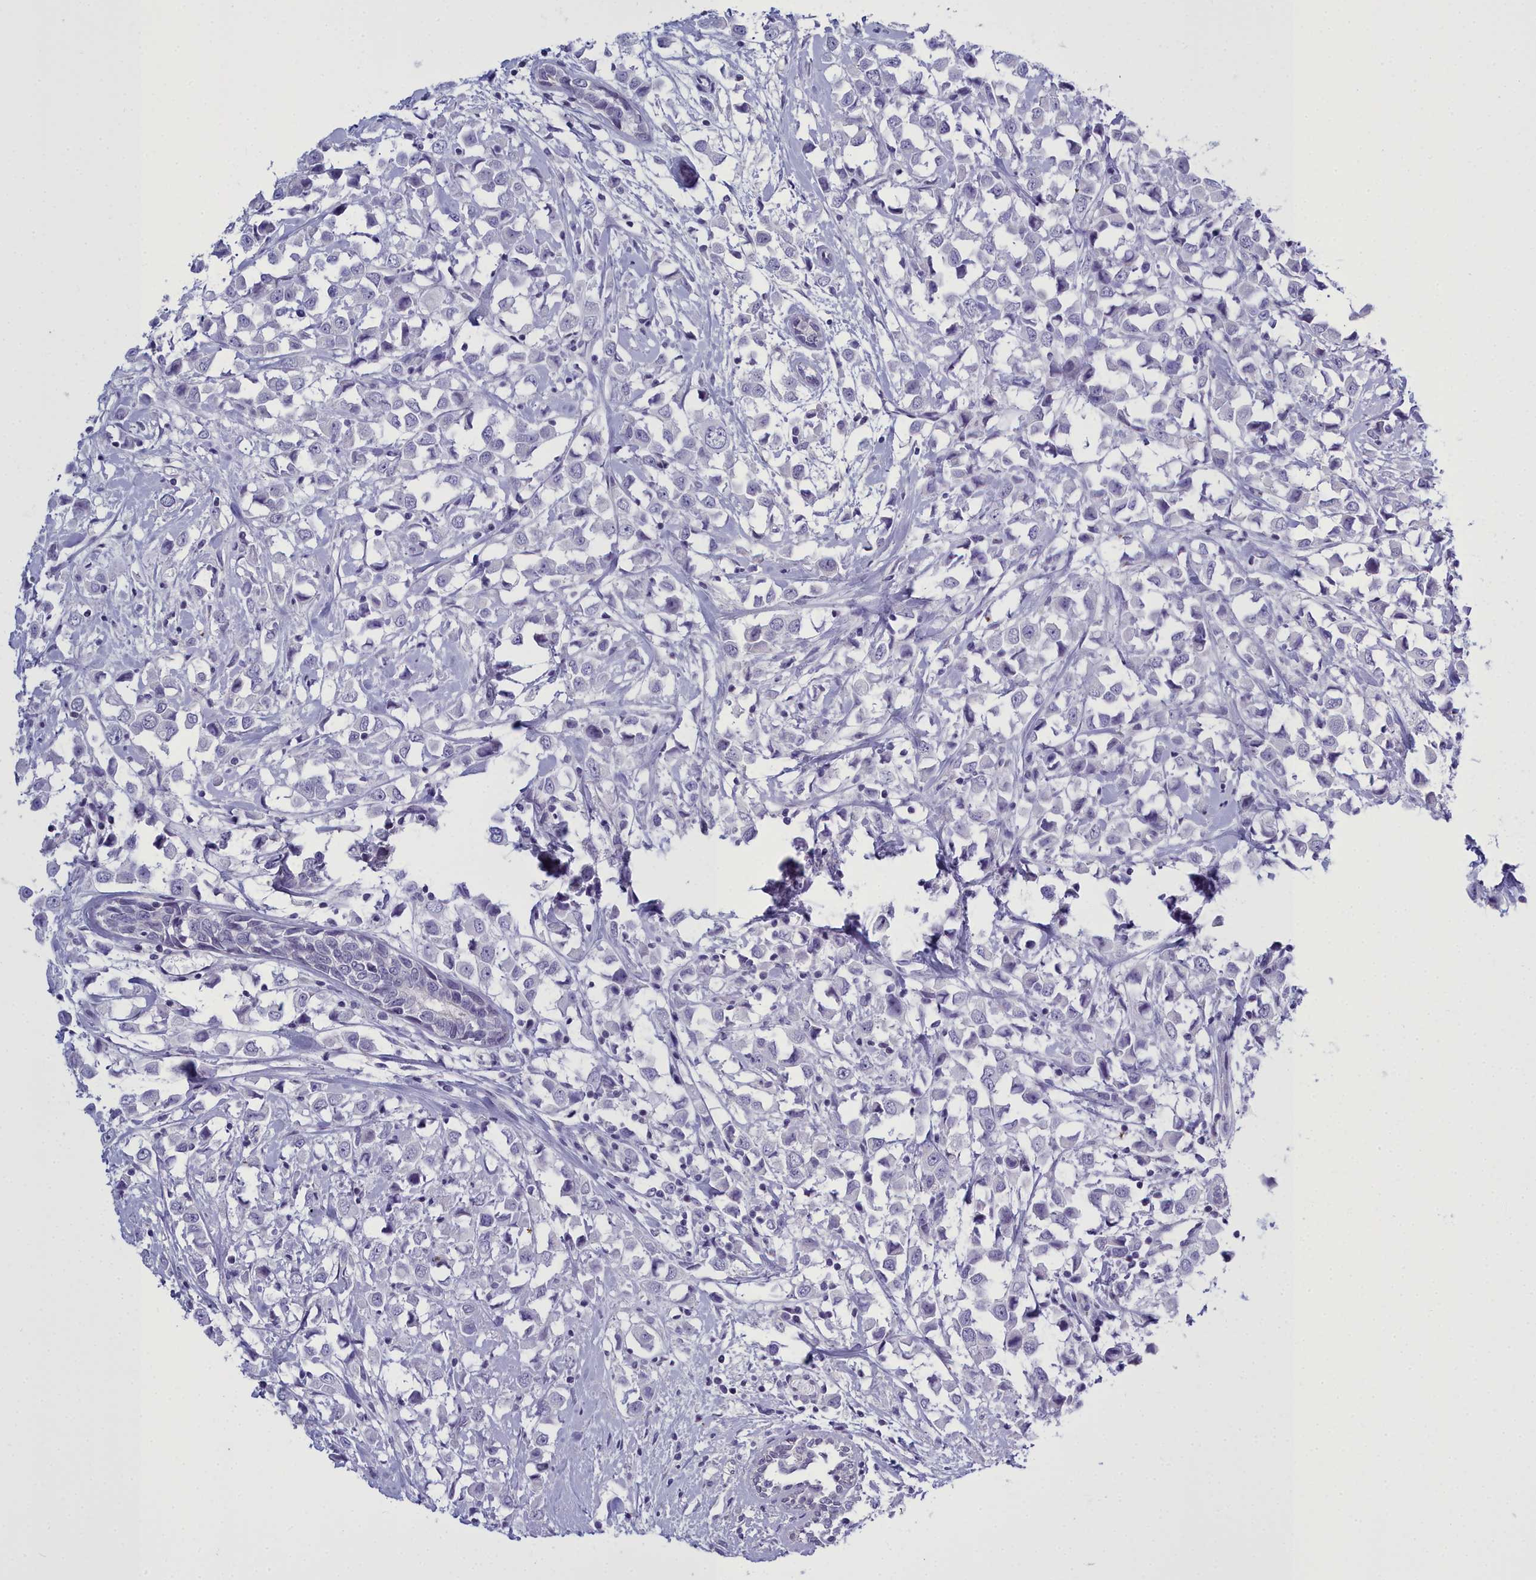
{"staining": {"intensity": "negative", "quantity": "none", "location": "none"}, "tissue": "breast cancer", "cell_type": "Tumor cells", "image_type": "cancer", "snomed": [{"axis": "morphology", "description": "Duct carcinoma"}, {"axis": "topography", "description": "Breast"}], "caption": "There is no significant staining in tumor cells of breast cancer (invasive ductal carcinoma).", "gene": "MAP6", "patient": {"sex": "female", "age": 61}}